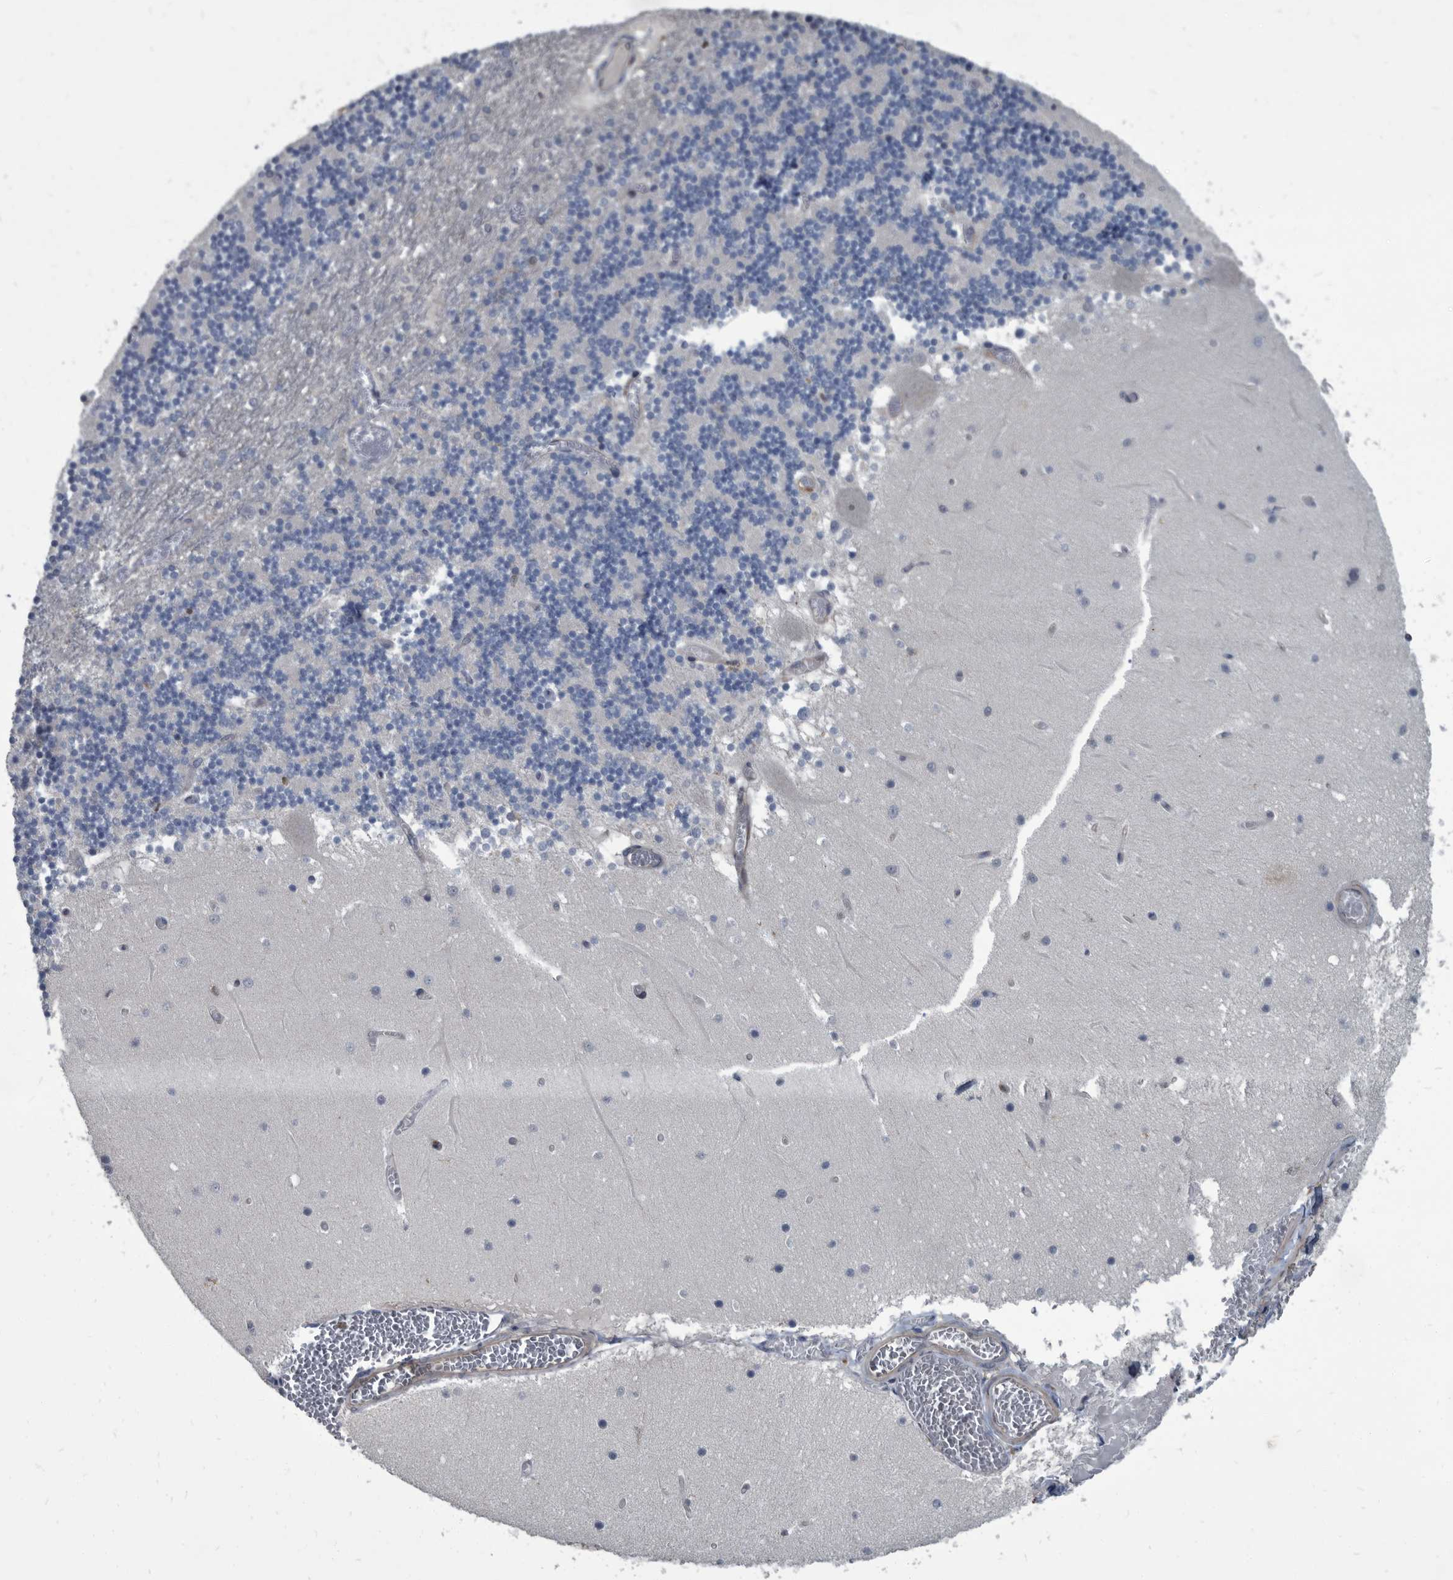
{"staining": {"intensity": "negative", "quantity": "none", "location": "none"}, "tissue": "cerebellum", "cell_type": "Cells in granular layer", "image_type": "normal", "snomed": [{"axis": "morphology", "description": "Normal tissue, NOS"}, {"axis": "topography", "description": "Cerebellum"}], "caption": "High magnification brightfield microscopy of normal cerebellum stained with DAB (brown) and counterstained with hematoxylin (blue): cells in granular layer show no significant staining. (Stains: DAB immunohistochemistry (IHC) with hematoxylin counter stain, Microscopy: brightfield microscopy at high magnification).", "gene": "CDV3", "patient": {"sex": "female", "age": 28}}